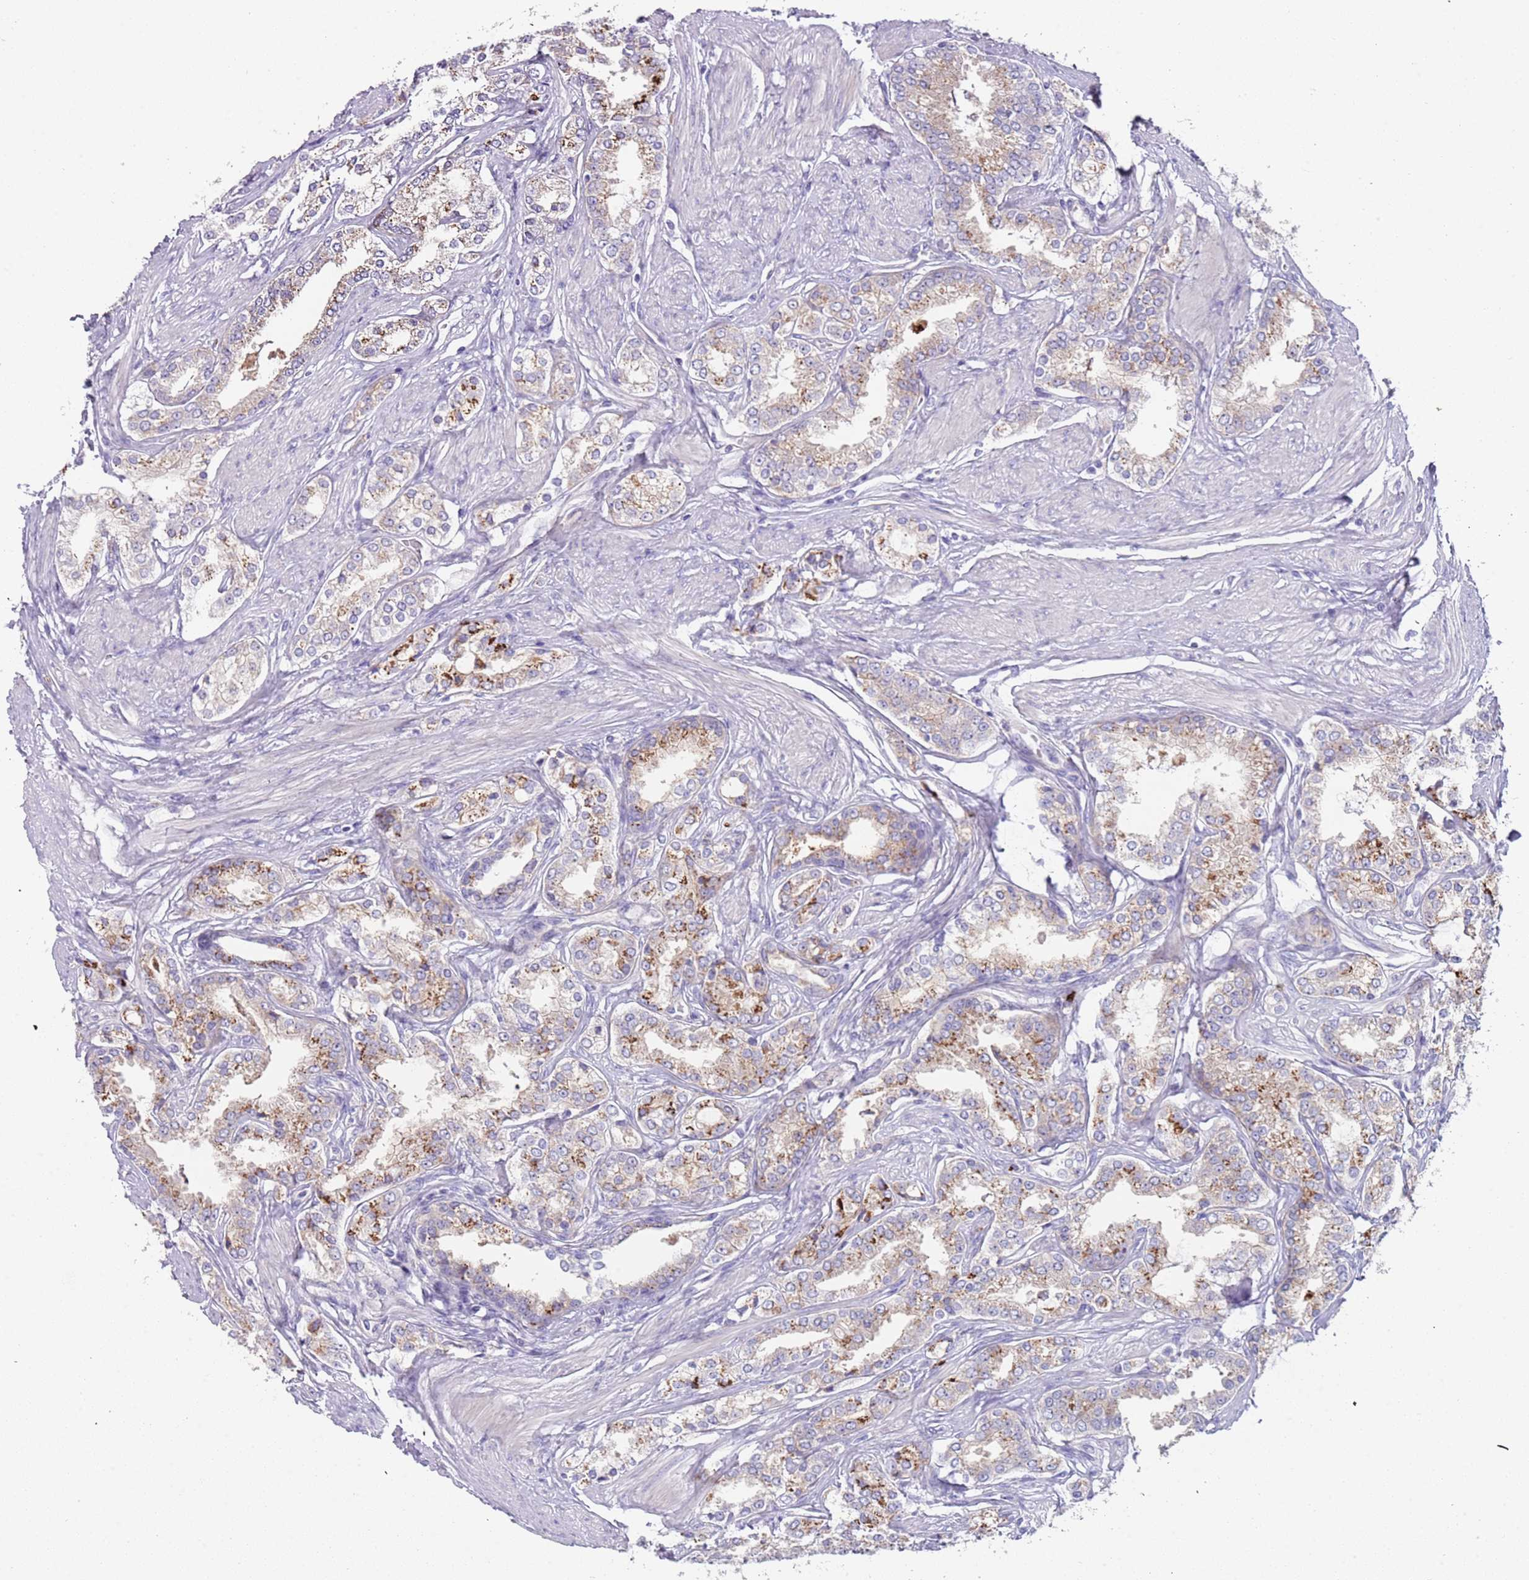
{"staining": {"intensity": "moderate", "quantity": "25%-75%", "location": "cytoplasmic/membranous"}, "tissue": "prostate cancer", "cell_type": "Tumor cells", "image_type": "cancer", "snomed": [{"axis": "morphology", "description": "Adenocarcinoma, High grade"}, {"axis": "topography", "description": "Prostate"}], "caption": "Protein staining demonstrates moderate cytoplasmic/membranous expression in approximately 25%-75% of tumor cells in prostate adenocarcinoma (high-grade). (Brightfield microscopy of DAB IHC at high magnification).", "gene": "C2CD3", "patient": {"sex": "male", "age": 71}}